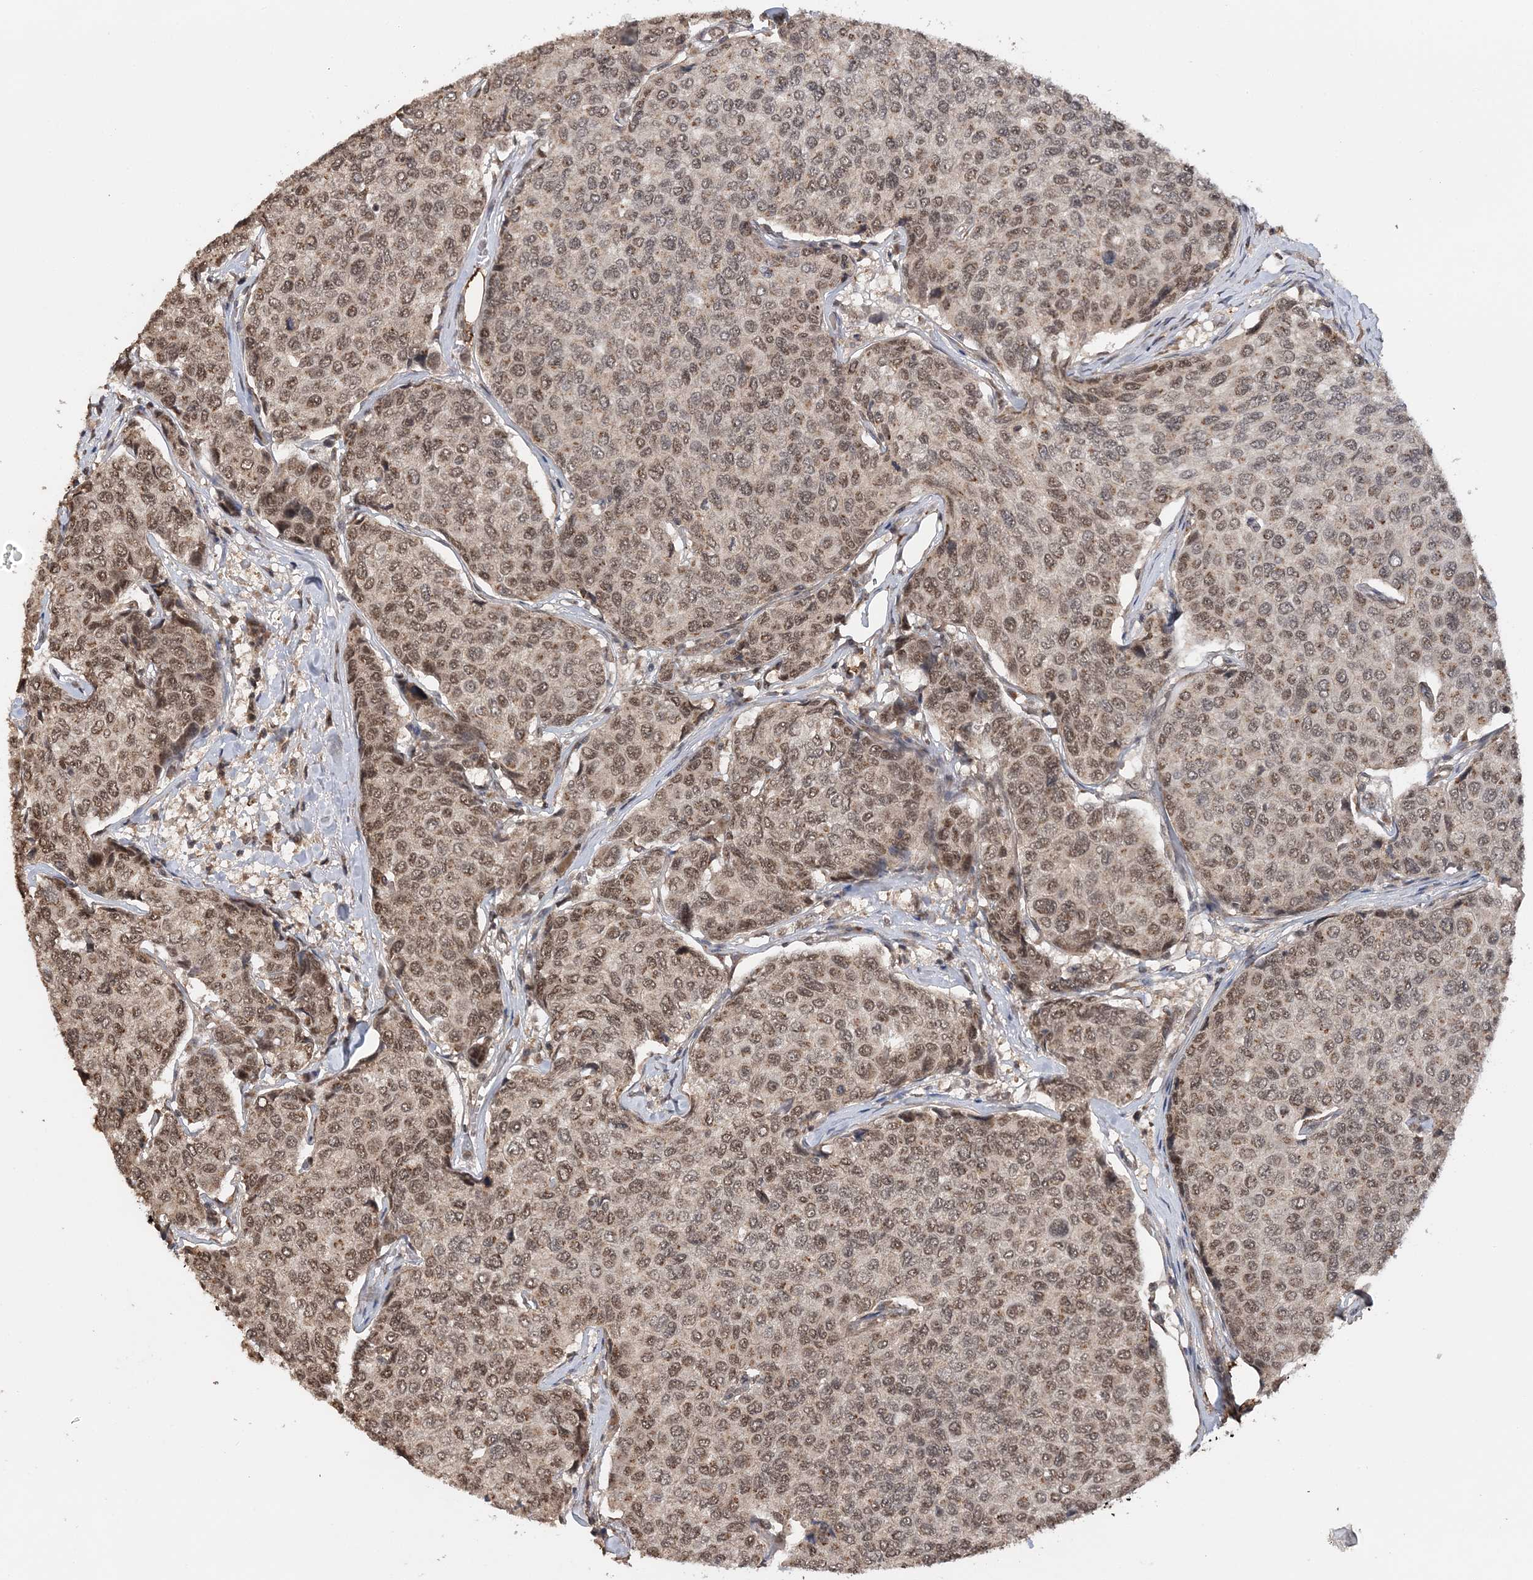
{"staining": {"intensity": "moderate", "quantity": ">75%", "location": "nuclear"}, "tissue": "breast cancer", "cell_type": "Tumor cells", "image_type": "cancer", "snomed": [{"axis": "morphology", "description": "Duct carcinoma"}, {"axis": "topography", "description": "Breast"}], "caption": "Moderate nuclear staining for a protein is seen in about >75% of tumor cells of breast invasive ductal carcinoma using IHC.", "gene": "TSHZ2", "patient": {"sex": "female", "age": 55}}